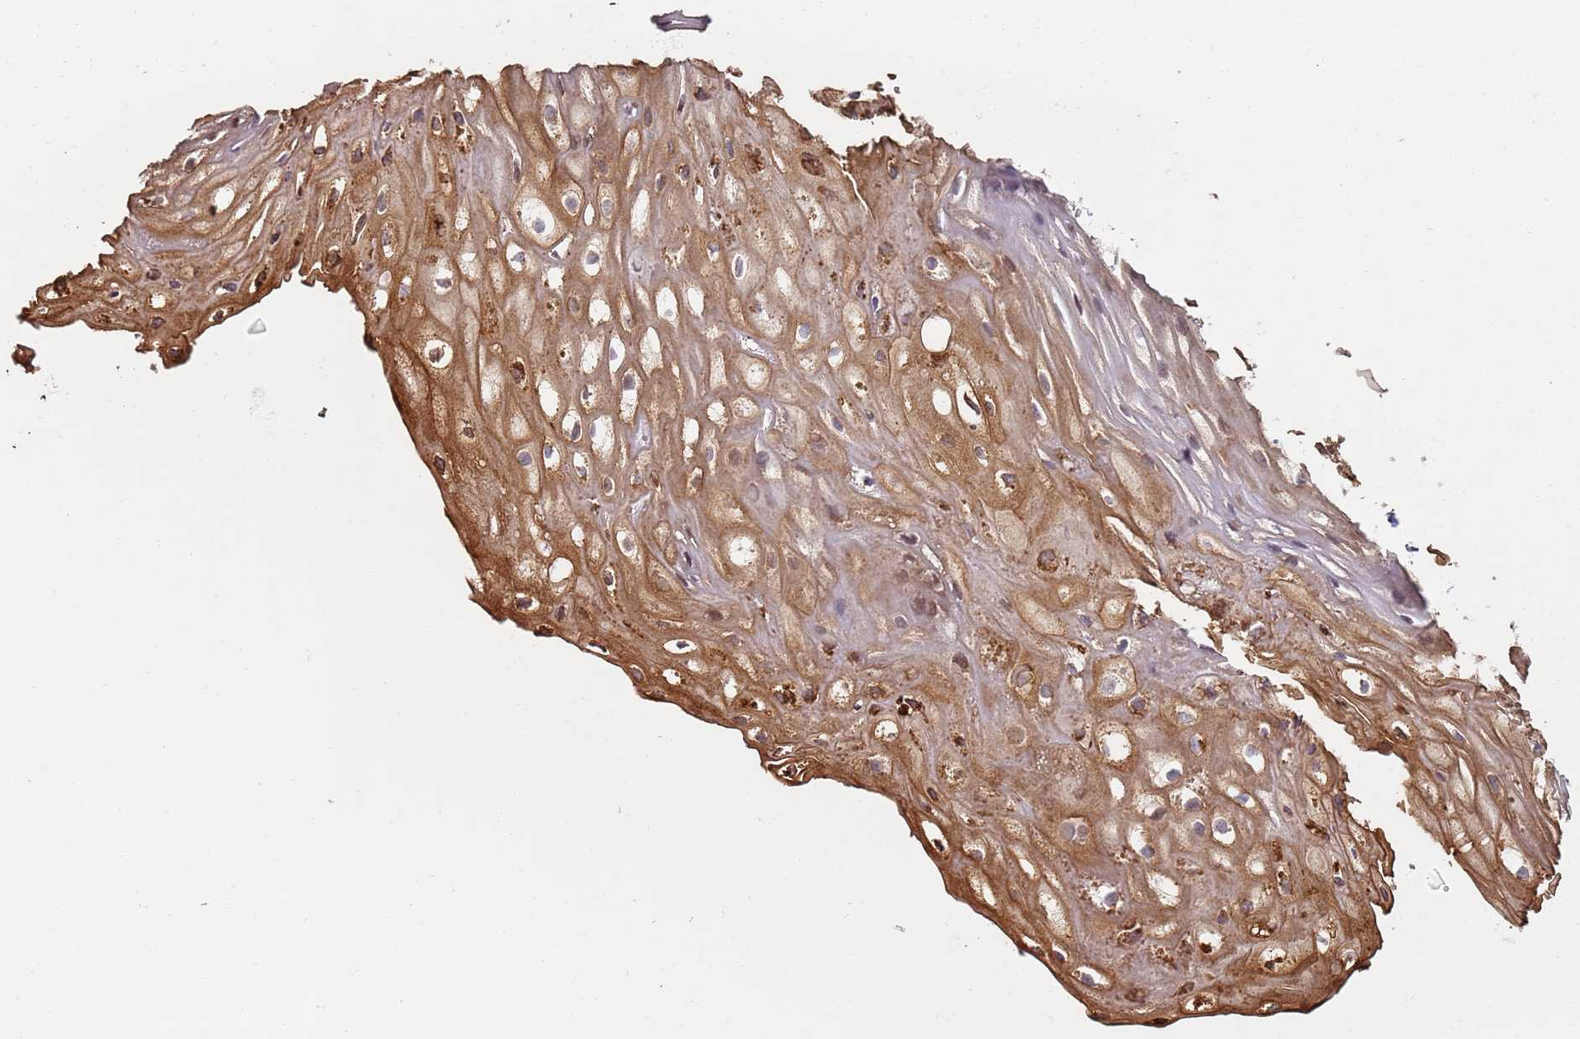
{"staining": {"intensity": "moderate", "quantity": ">75%", "location": "cytoplasmic/membranous"}, "tissue": "vagina", "cell_type": "Squamous epithelial cells", "image_type": "normal", "snomed": [{"axis": "morphology", "description": "Normal tissue, NOS"}, {"axis": "topography", "description": "Vagina"}], "caption": "Squamous epithelial cells display medium levels of moderate cytoplasmic/membranous staining in approximately >75% of cells in normal vagina.", "gene": "GAS8", "patient": {"sex": "female", "age": 60}}